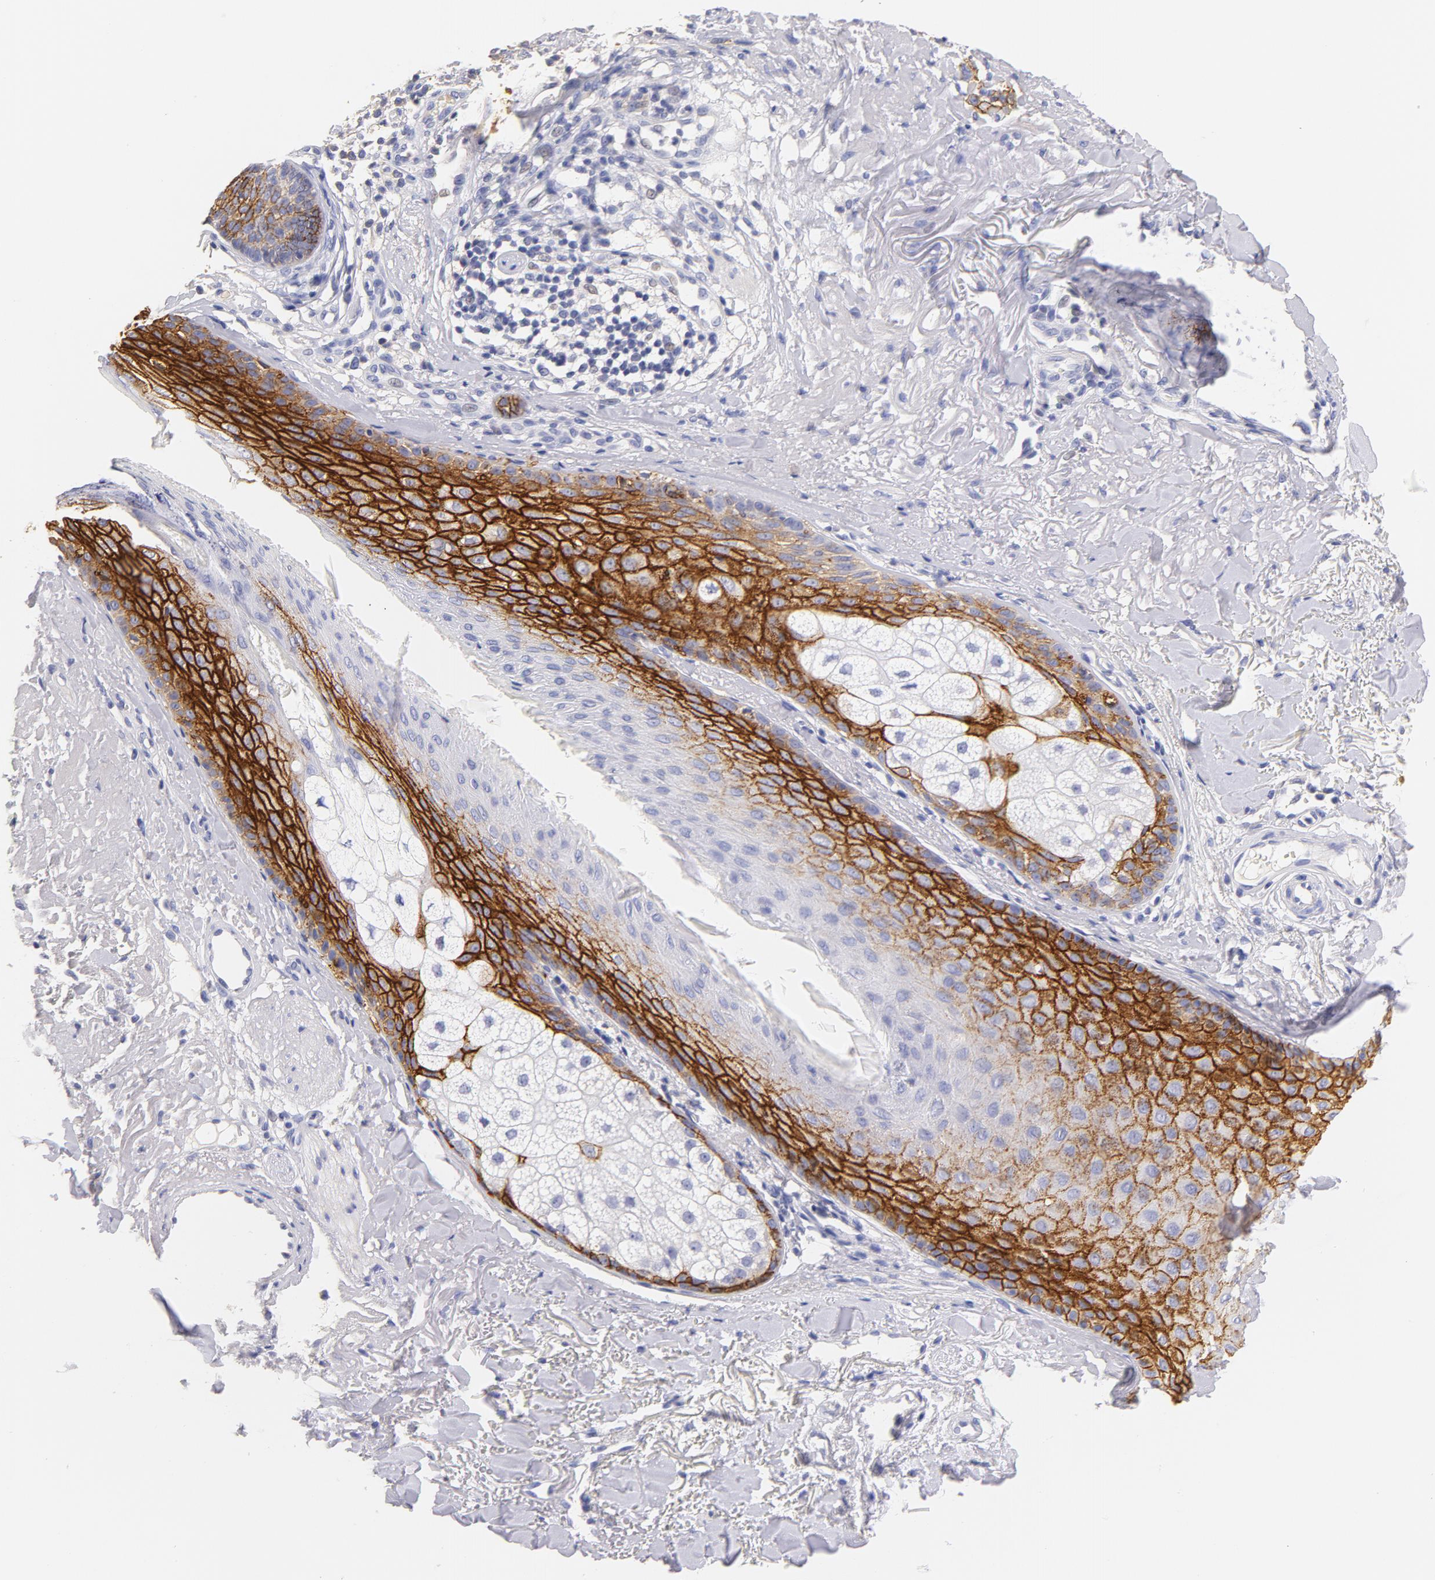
{"staining": {"intensity": "strong", "quantity": ">75%", "location": "cytoplasmic/membranous"}, "tissue": "skin cancer", "cell_type": "Tumor cells", "image_type": "cancer", "snomed": [{"axis": "morphology", "description": "Squamous cell carcinoma, NOS"}, {"axis": "topography", "description": "Skin"}], "caption": "IHC image of human skin cancer (squamous cell carcinoma) stained for a protein (brown), which exhibits high levels of strong cytoplasmic/membranous staining in approximately >75% of tumor cells.", "gene": "CD44", "patient": {"sex": "male", "age": 77}}